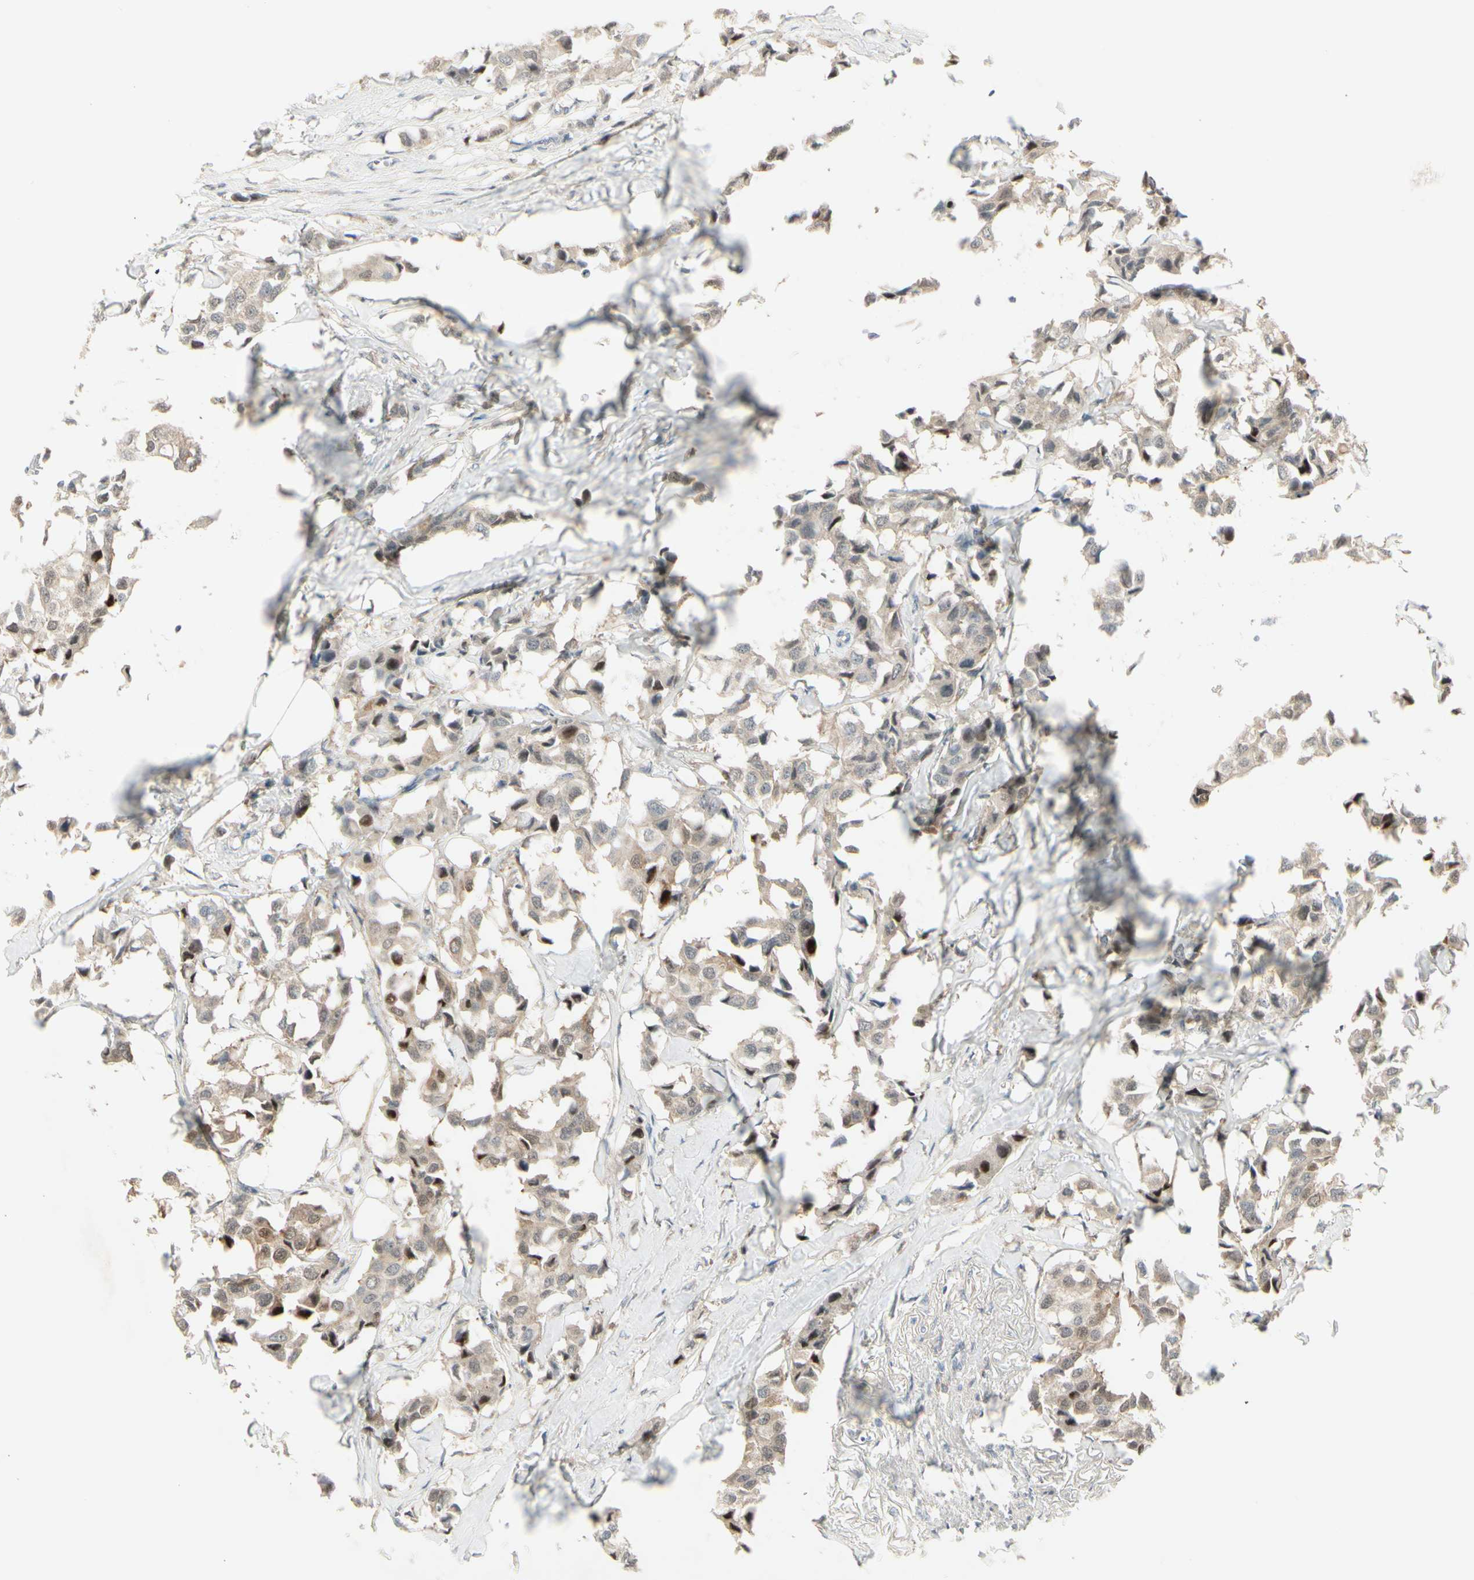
{"staining": {"intensity": "weak", "quantity": "25%-75%", "location": "cytoplasmic/membranous"}, "tissue": "breast cancer", "cell_type": "Tumor cells", "image_type": "cancer", "snomed": [{"axis": "morphology", "description": "Duct carcinoma"}, {"axis": "topography", "description": "Breast"}], "caption": "Human breast cancer stained with a protein marker shows weak staining in tumor cells.", "gene": "FHDC1", "patient": {"sex": "female", "age": 80}}